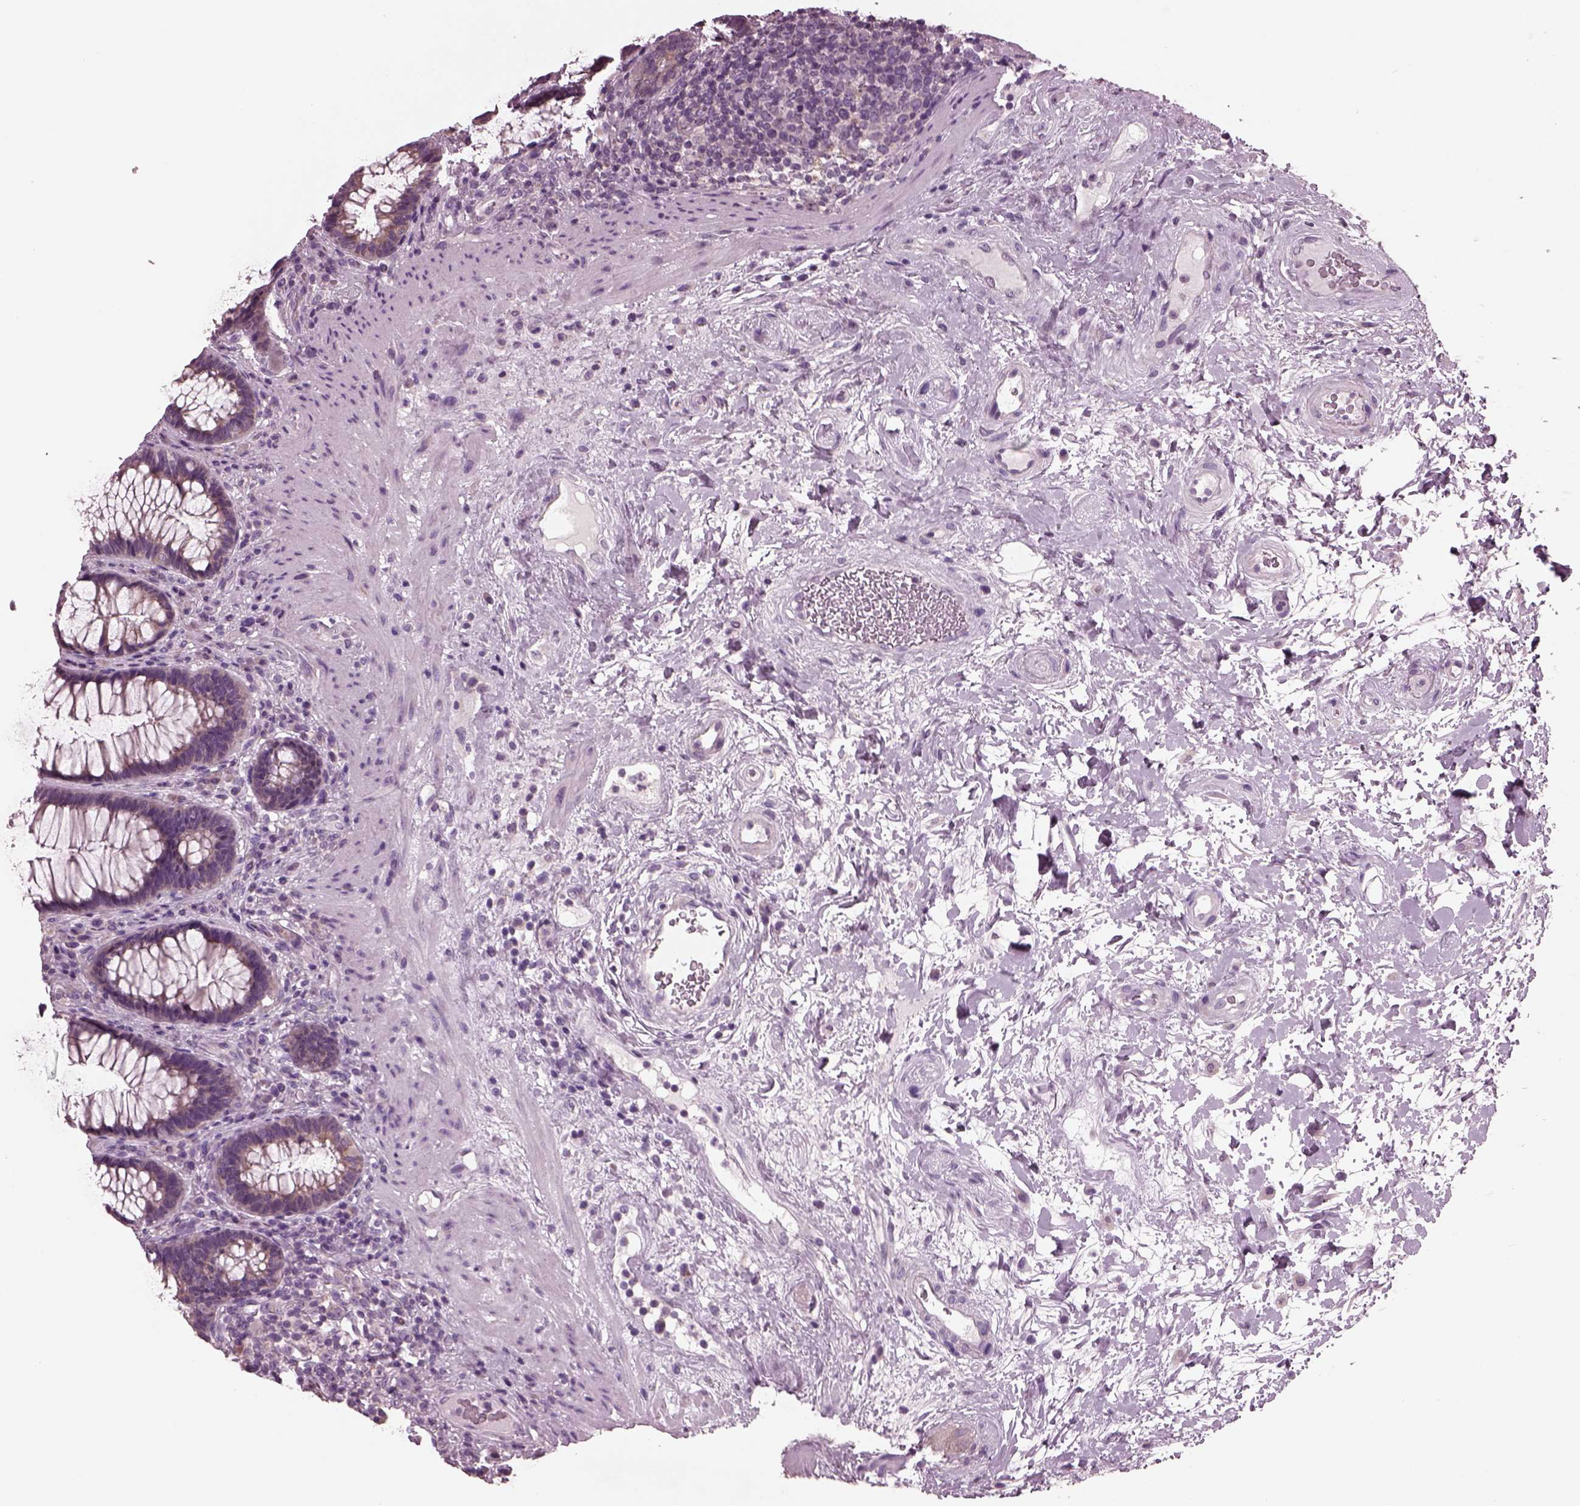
{"staining": {"intensity": "weak", "quantity": ">75%", "location": "cytoplasmic/membranous"}, "tissue": "rectum", "cell_type": "Glandular cells", "image_type": "normal", "snomed": [{"axis": "morphology", "description": "Normal tissue, NOS"}, {"axis": "topography", "description": "Rectum"}], "caption": "Glandular cells show low levels of weak cytoplasmic/membranous staining in approximately >75% of cells in benign rectum.", "gene": "AP4M1", "patient": {"sex": "male", "age": 72}}